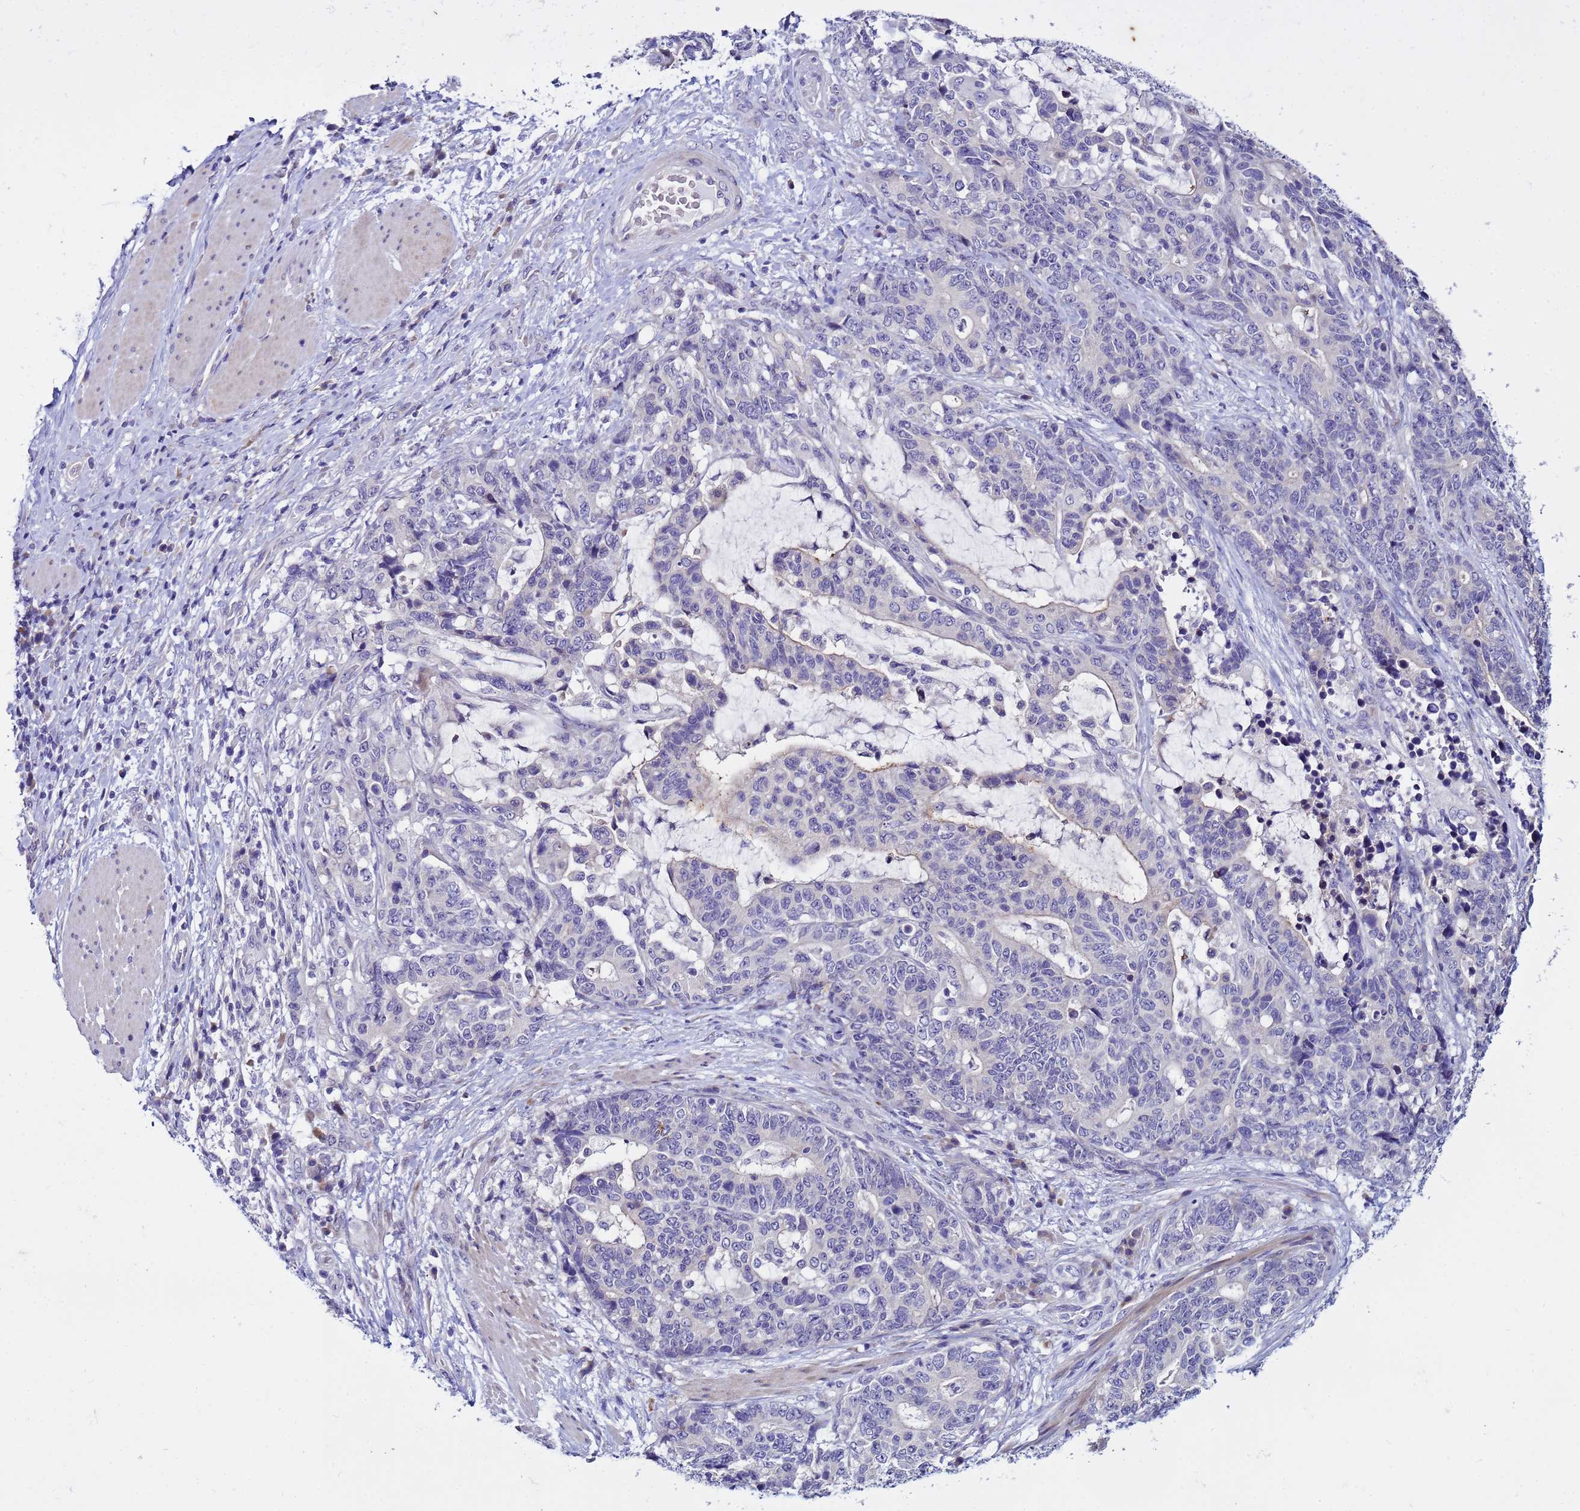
{"staining": {"intensity": "negative", "quantity": "none", "location": "none"}, "tissue": "stomach cancer", "cell_type": "Tumor cells", "image_type": "cancer", "snomed": [{"axis": "morphology", "description": "Normal tissue, NOS"}, {"axis": "morphology", "description": "Adenocarcinoma, NOS"}, {"axis": "topography", "description": "Stomach"}], "caption": "Tumor cells show no significant protein positivity in stomach cancer (adenocarcinoma).", "gene": "IGSF11", "patient": {"sex": "female", "age": 64}}